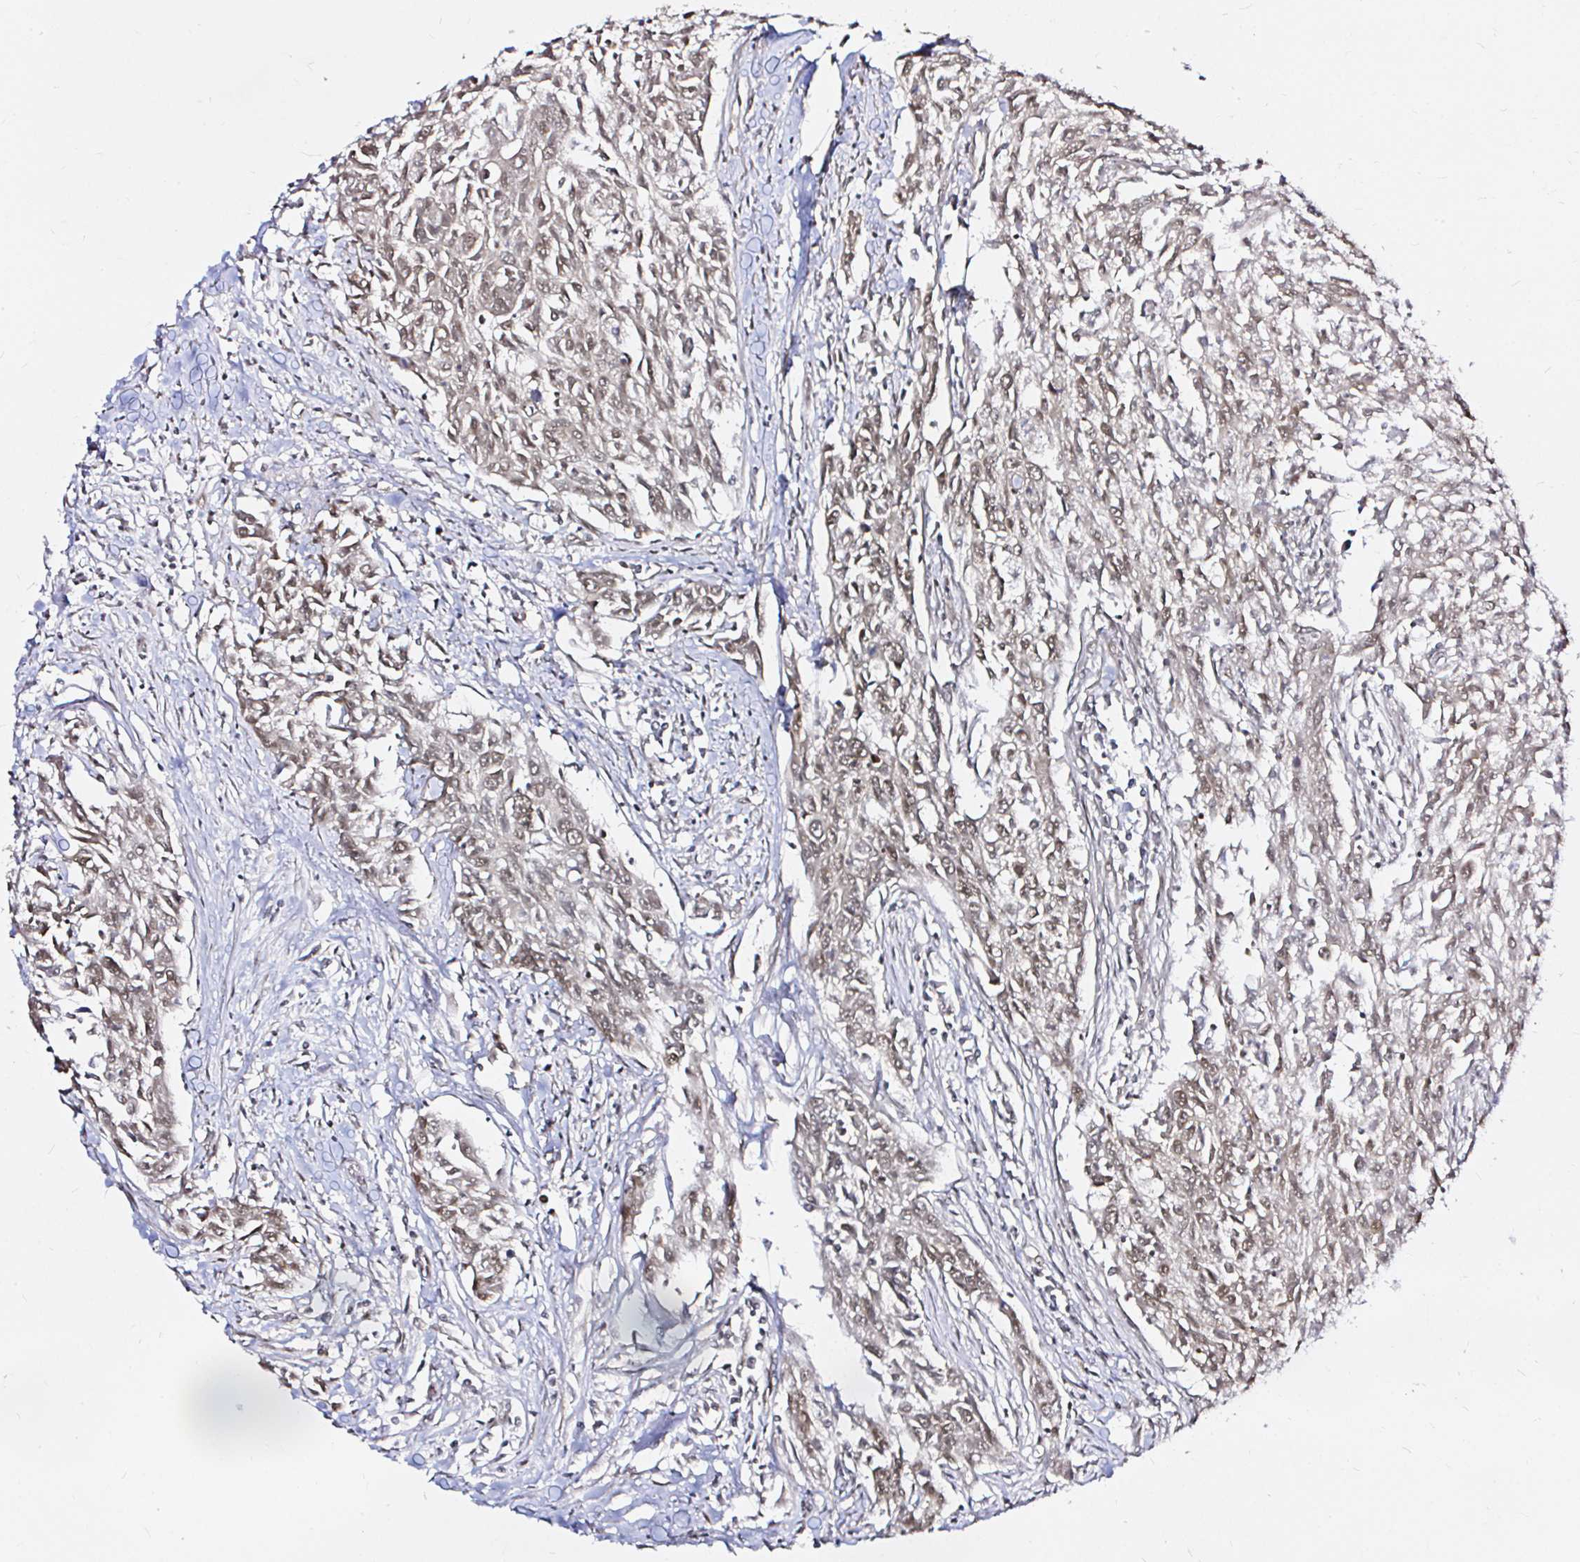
{"staining": {"intensity": "weak", "quantity": ">75%", "location": "nuclear"}, "tissue": "breast cancer", "cell_type": "Tumor cells", "image_type": "cancer", "snomed": [{"axis": "morphology", "description": "Duct carcinoma"}, {"axis": "topography", "description": "Breast"}], "caption": "Immunohistochemical staining of human invasive ductal carcinoma (breast) reveals low levels of weak nuclear protein staining in approximately >75% of tumor cells.", "gene": "SNRPC", "patient": {"sex": "female", "age": 50}}